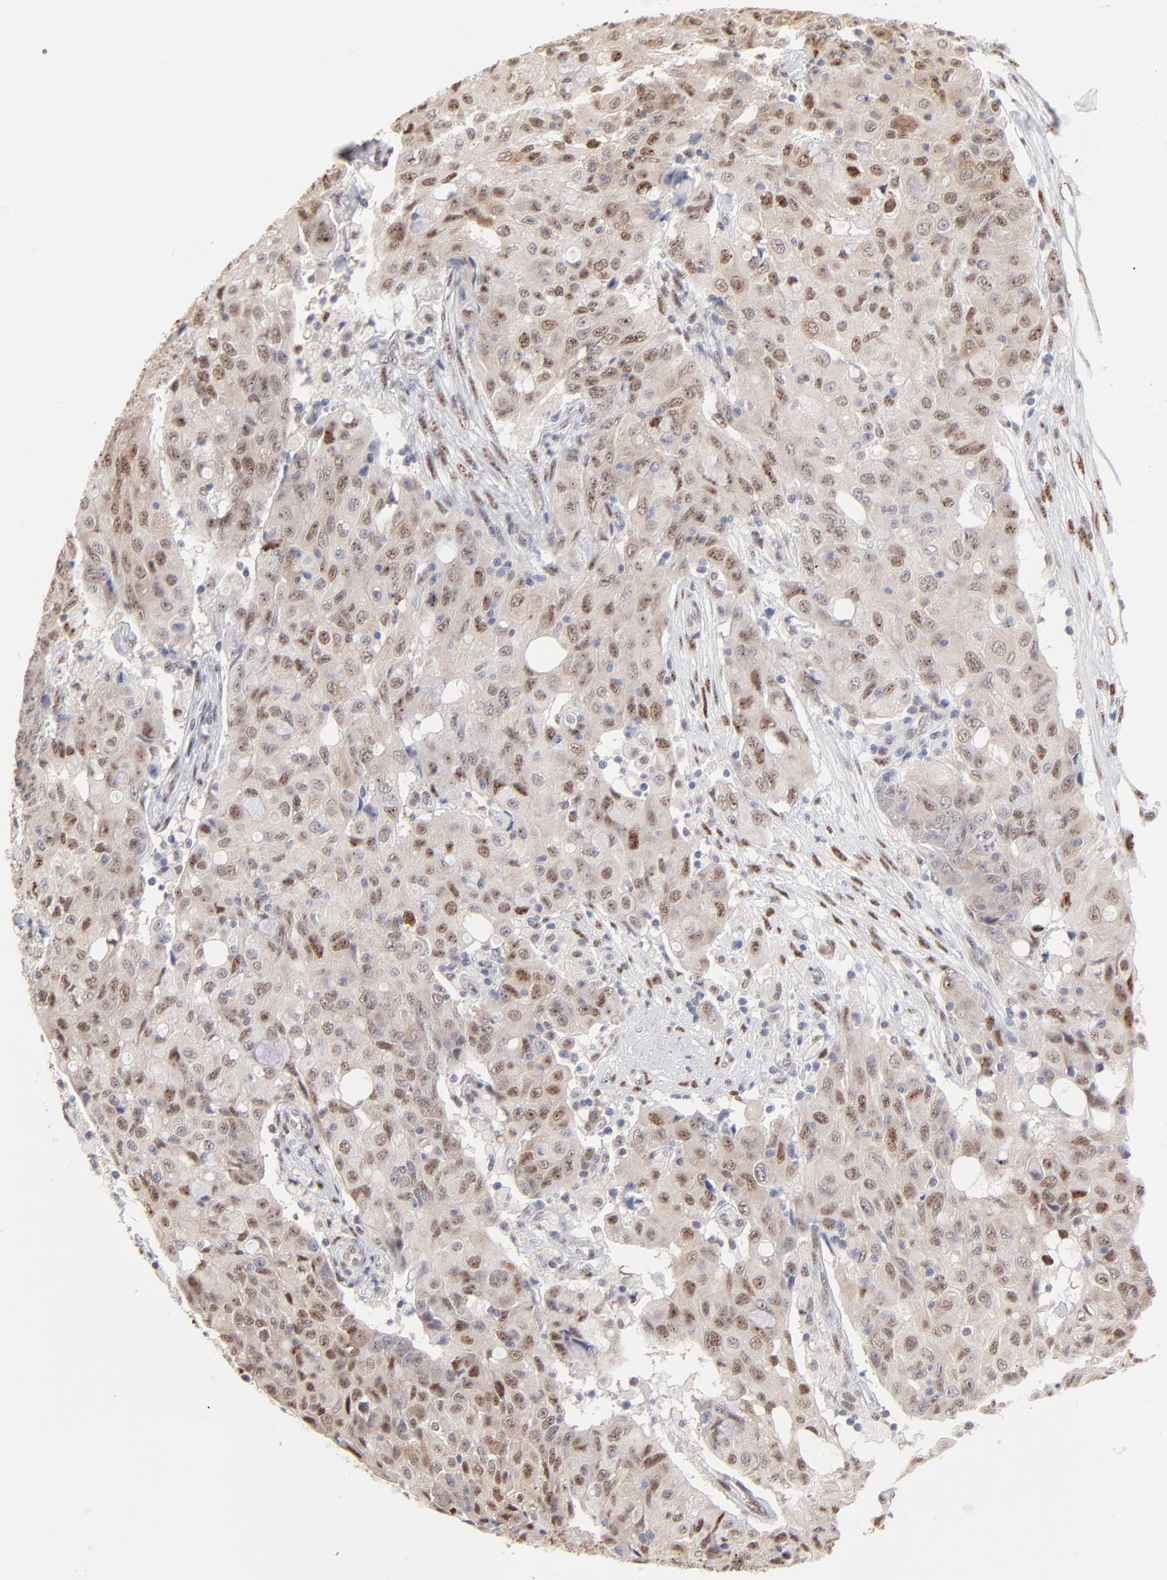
{"staining": {"intensity": "moderate", "quantity": ">75%", "location": "nuclear"}, "tissue": "ovarian cancer", "cell_type": "Tumor cells", "image_type": "cancer", "snomed": [{"axis": "morphology", "description": "Carcinoma, endometroid"}, {"axis": "topography", "description": "Ovary"}], "caption": "About >75% of tumor cells in ovarian endometroid carcinoma show moderate nuclear protein staining as visualized by brown immunohistochemical staining.", "gene": "STAT3", "patient": {"sex": "female", "age": 42}}